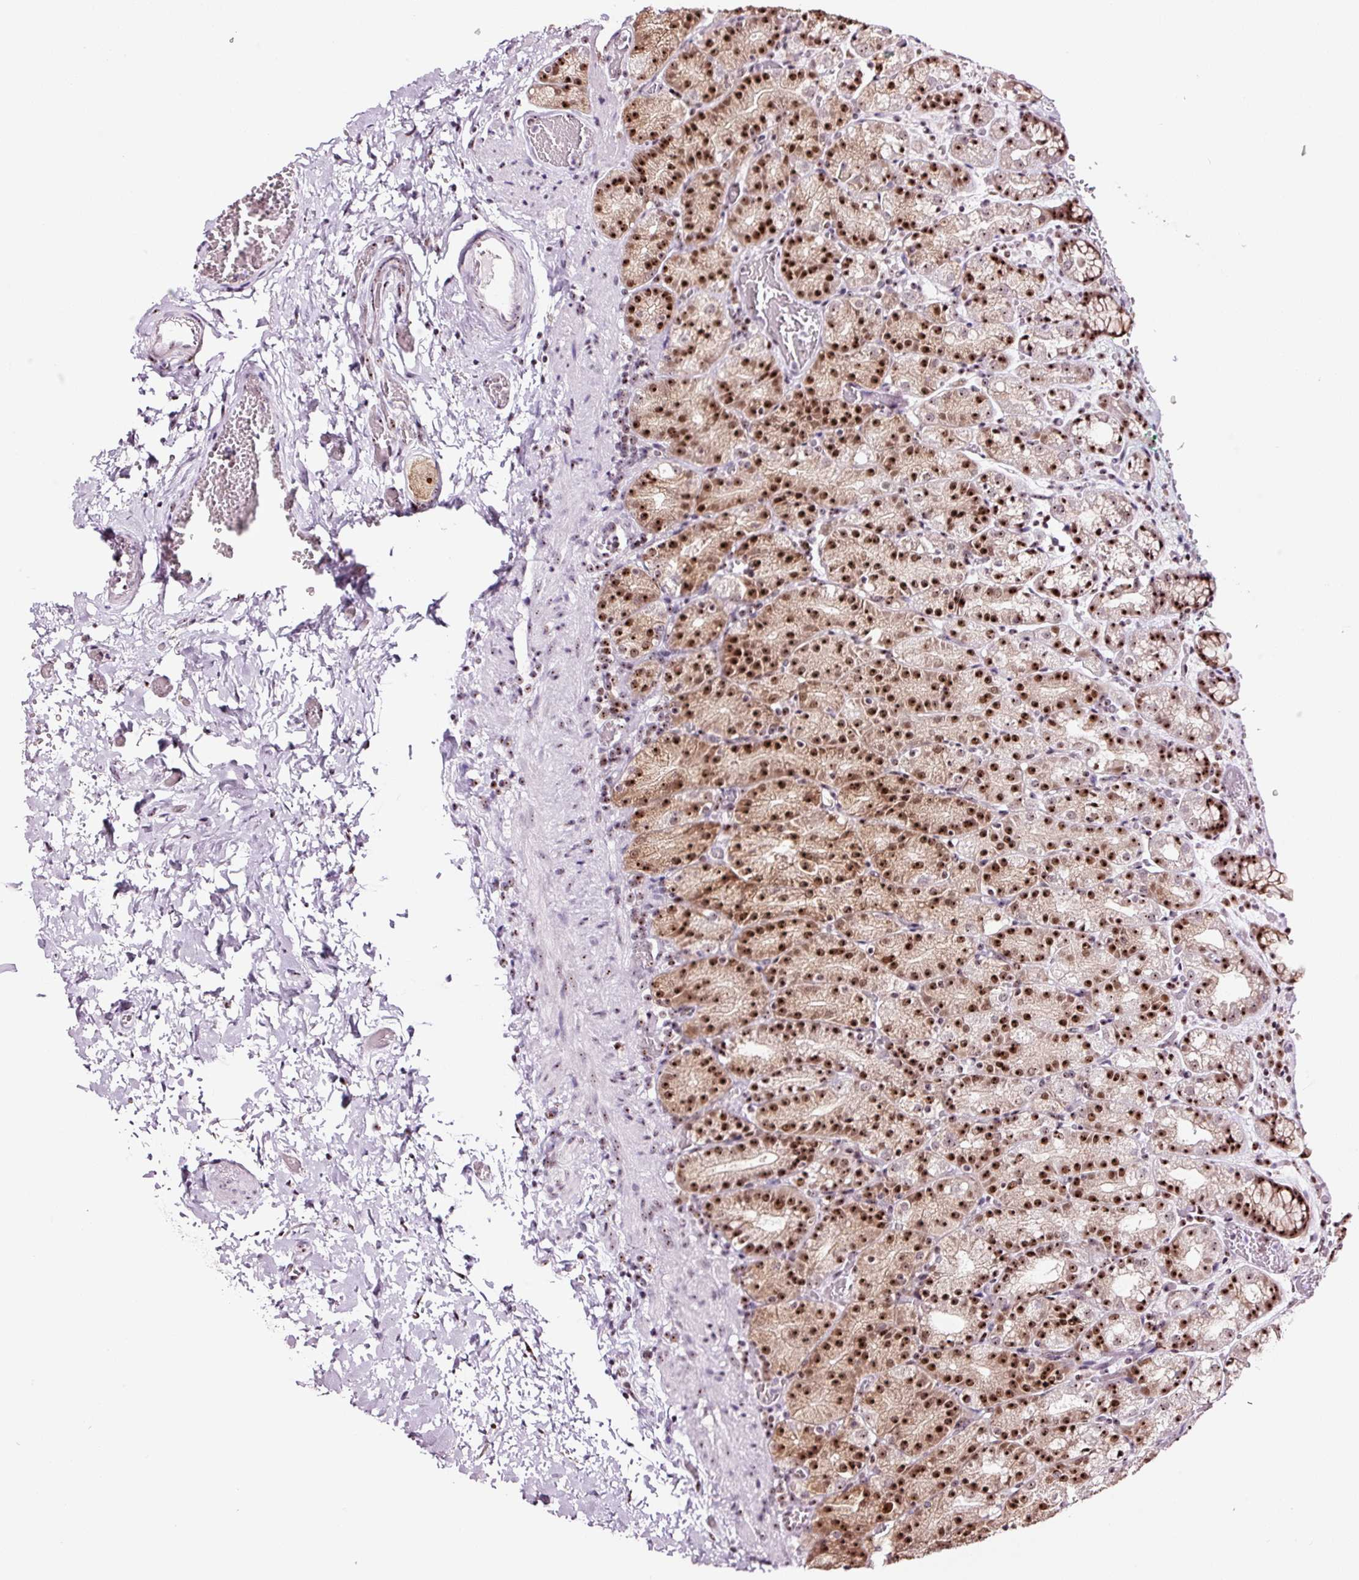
{"staining": {"intensity": "strong", "quantity": ">75%", "location": "cytoplasmic/membranous,nuclear"}, "tissue": "stomach", "cell_type": "Glandular cells", "image_type": "normal", "snomed": [{"axis": "morphology", "description": "Normal tissue, NOS"}, {"axis": "topography", "description": "Stomach, upper"}], "caption": "Immunohistochemical staining of unremarkable stomach displays strong cytoplasmic/membranous,nuclear protein positivity in approximately >75% of glandular cells. (DAB IHC, brown staining for protein, blue staining for nuclei).", "gene": "GNL3", "patient": {"sex": "female", "age": 81}}